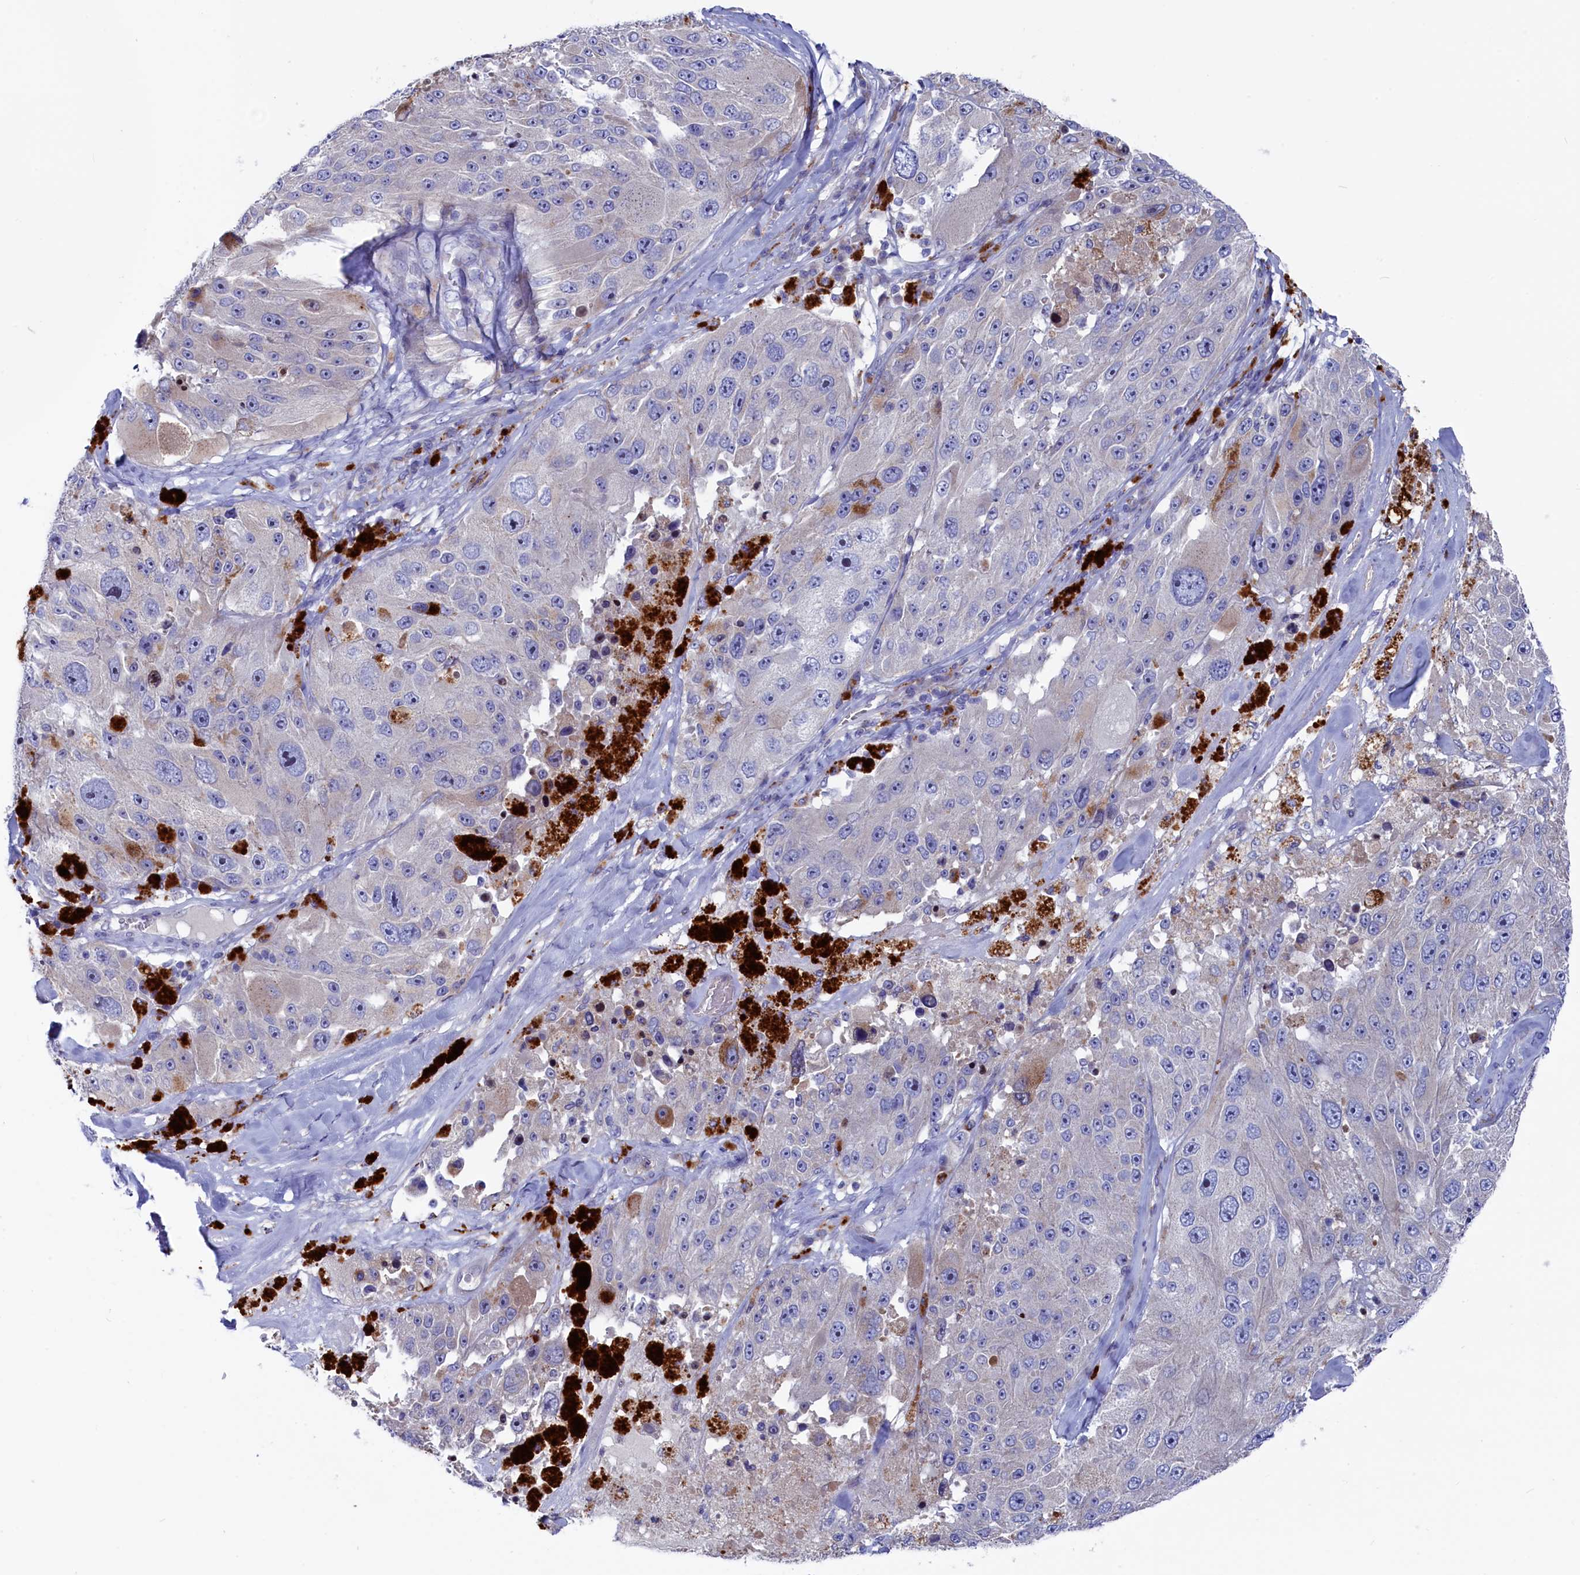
{"staining": {"intensity": "negative", "quantity": "none", "location": "none"}, "tissue": "melanoma", "cell_type": "Tumor cells", "image_type": "cancer", "snomed": [{"axis": "morphology", "description": "Malignant melanoma, Metastatic site"}, {"axis": "topography", "description": "Lymph node"}], "caption": "Immunohistochemical staining of human malignant melanoma (metastatic site) exhibits no significant staining in tumor cells.", "gene": "NUDT7", "patient": {"sex": "male", "age": 62}}